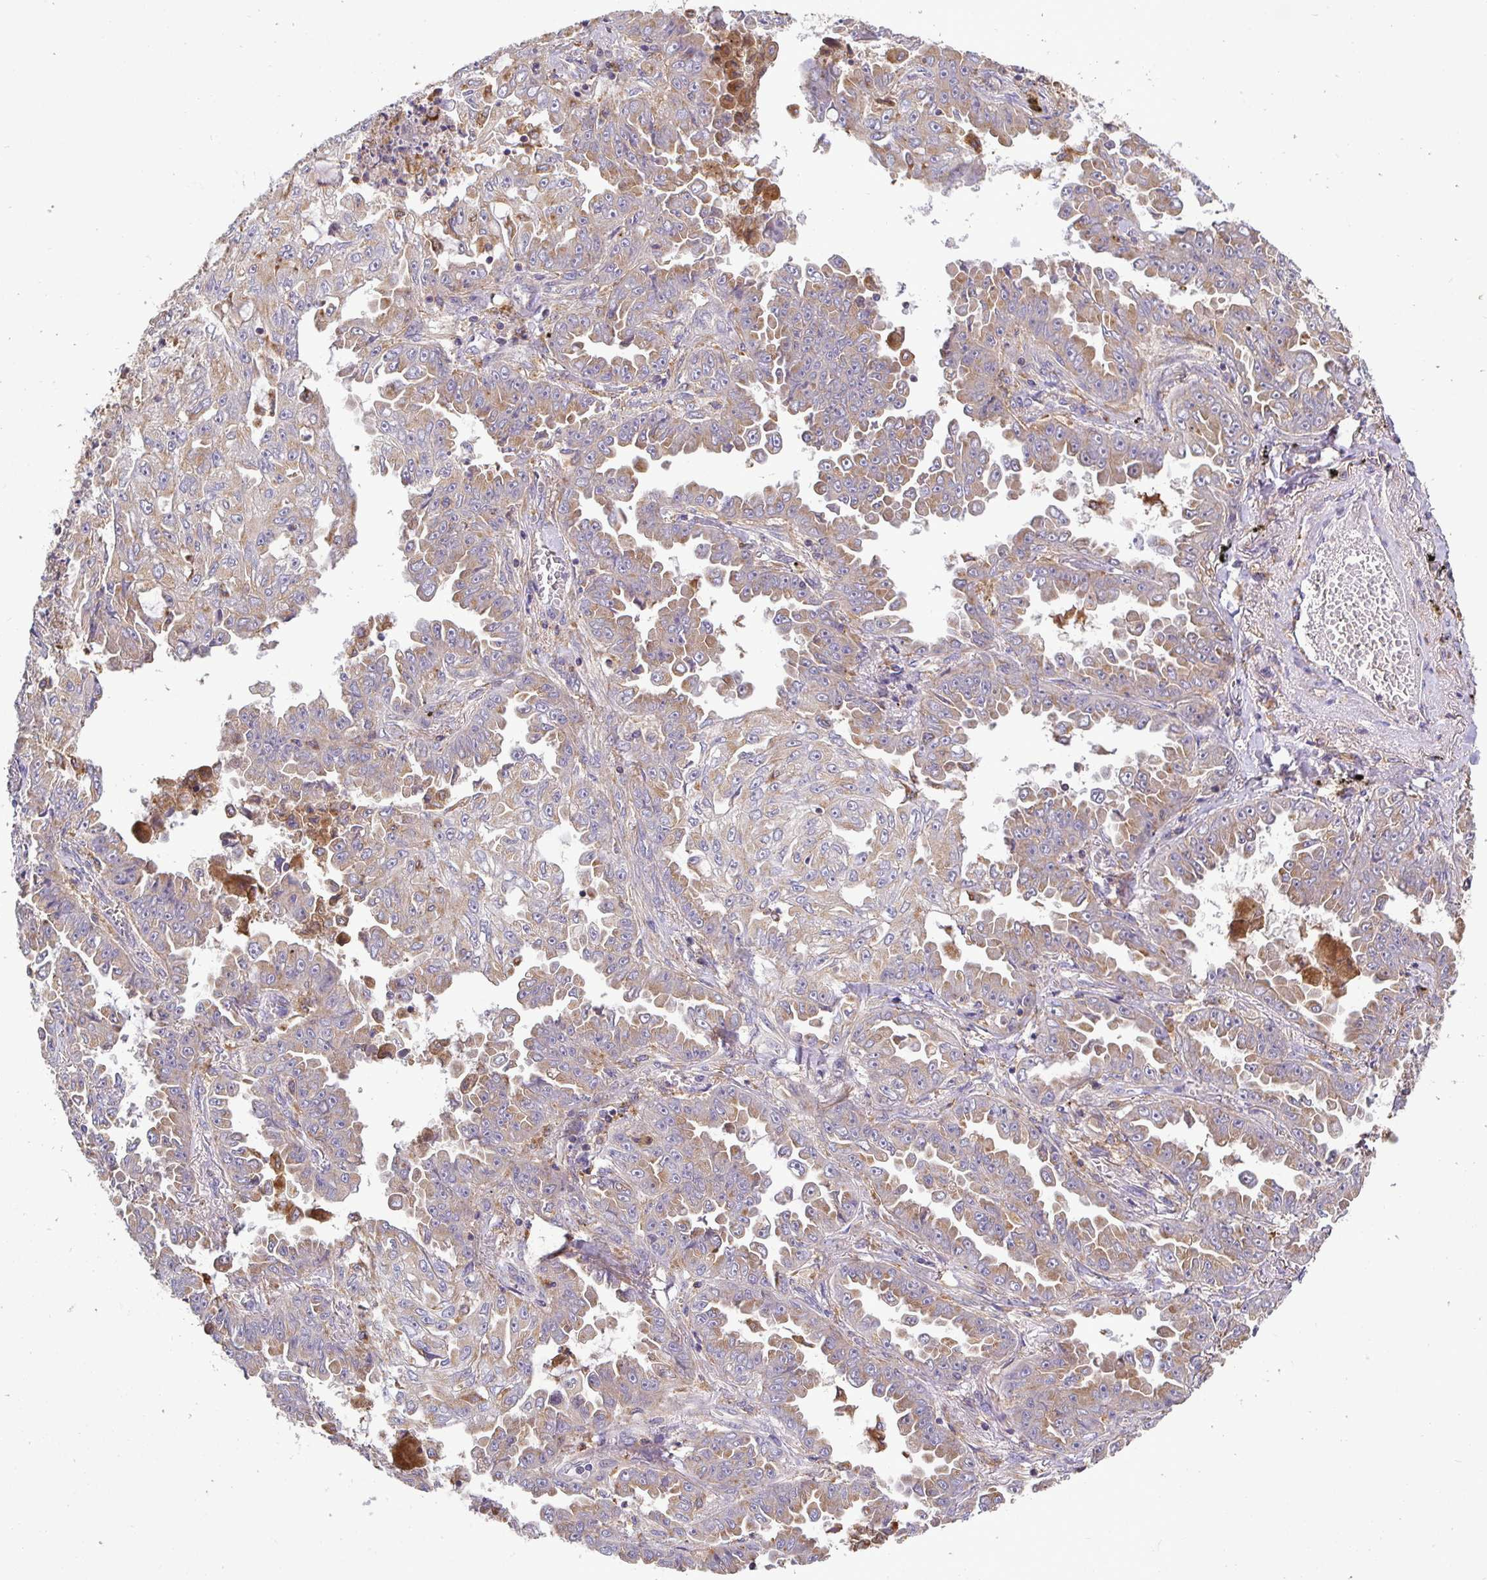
{"staining": {"intensity": "weak", "quantity": "25%-75%", "location": "cytoplasmic/membranous"}, "tissue": "lung cancer", "cell_type": "Tumor cells", "image_type": "cancer", "snomed": [{"axis": "morphology", "description": "Adenocarcinoma, NOS"}, {"axis": "topography", "description": "Lung"}], "caption": "About 25%-75% of tumor cells in human lung cancer reveal weak cytoplasmic/membranous protein staining as visualized by brown immunohistochemical staining.", "gene": "ATP6V1F", "patient": {"sex": "female", "age": 52}}